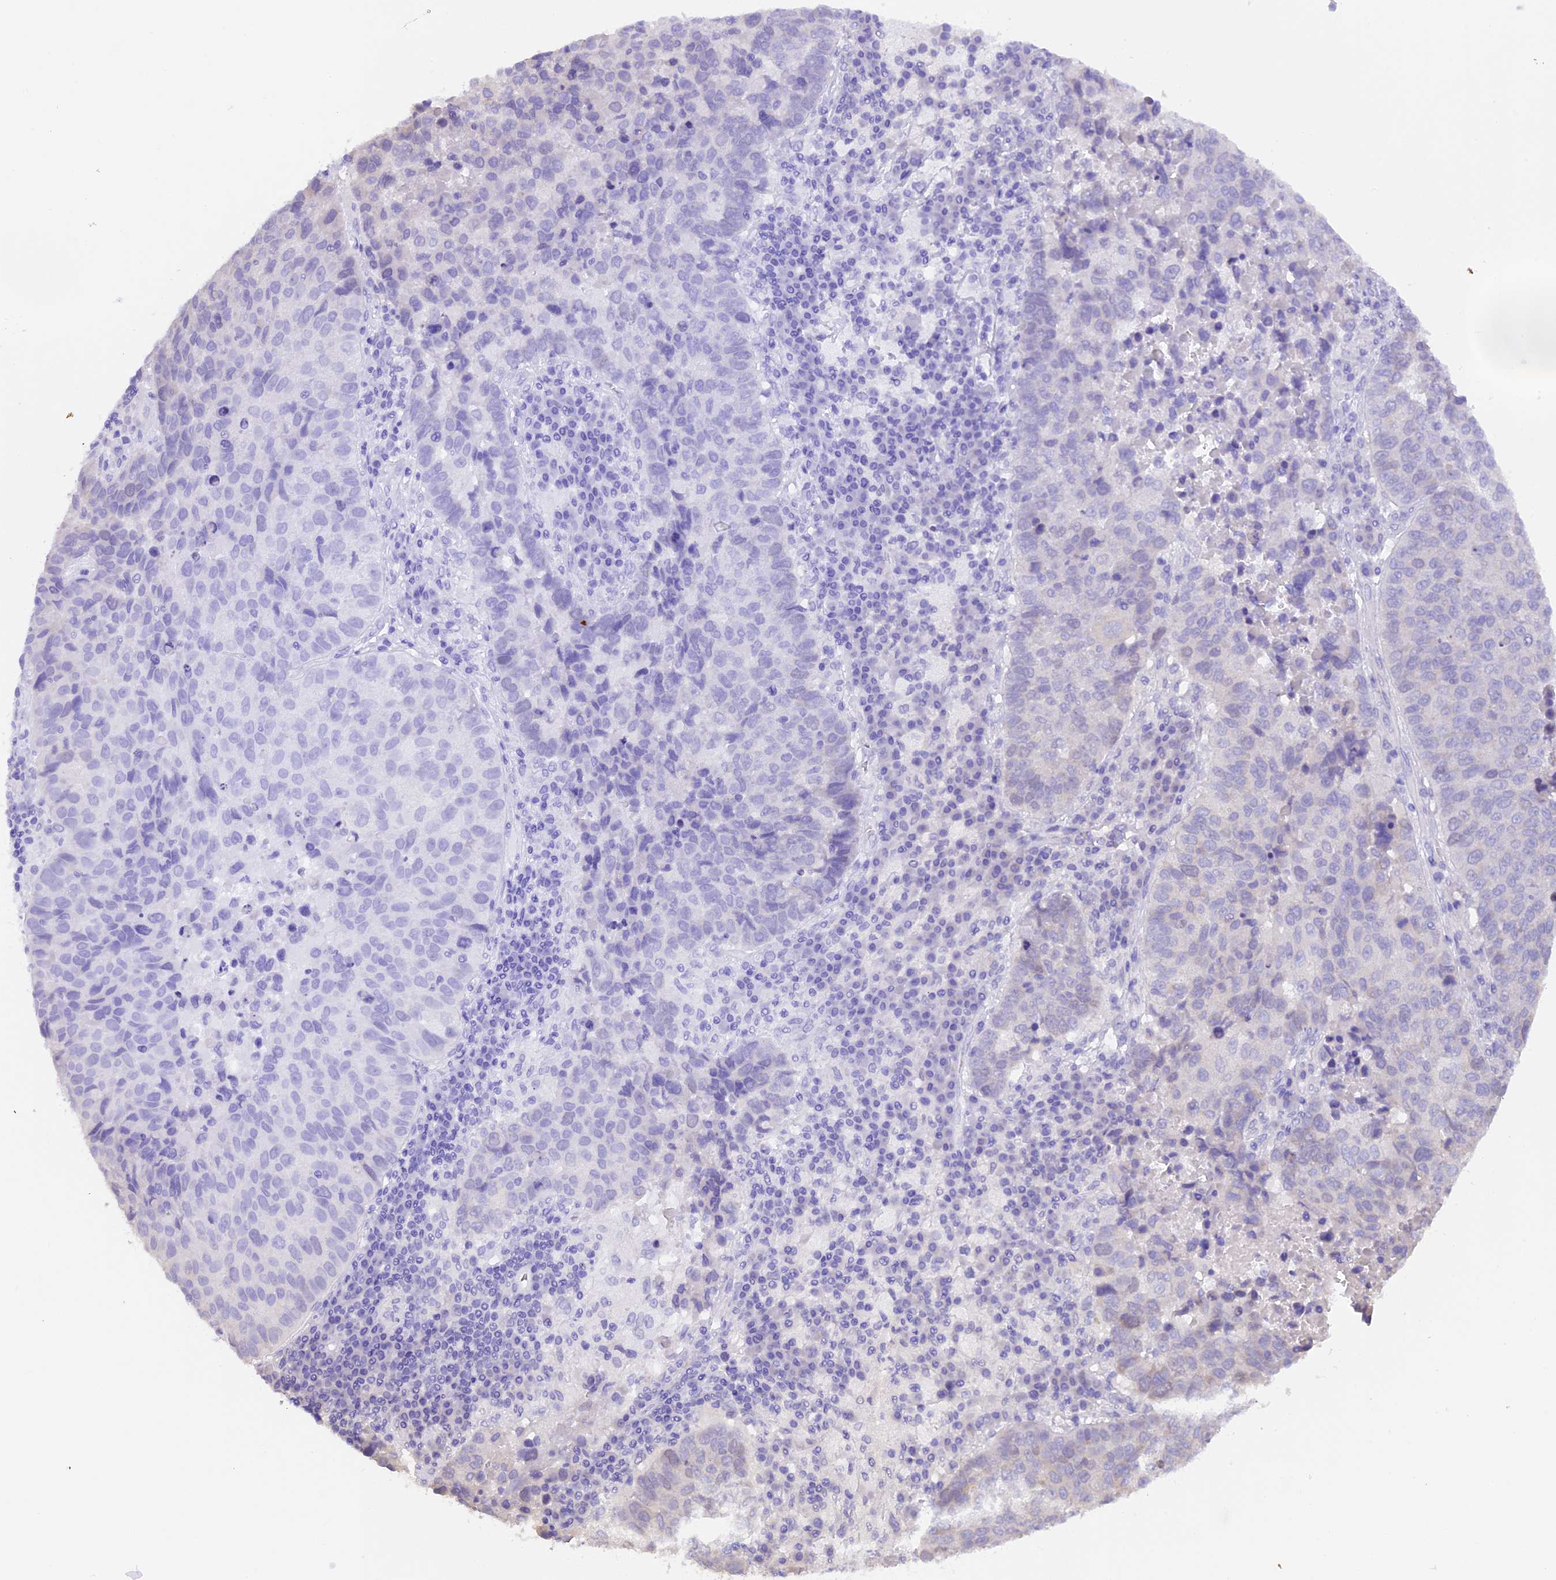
{"staining": {"intensity": "negative", "quantity": "none", "location": "none"}, "tissue": "lung cancer", "cell_type": "Tumor cells", "image_type": "cancer", "snomed": [{"axis": "morphology", "description": "Squamous cell carcinoma, NOS"}, {"axis": "topography", "description": "Lung"}], "caption": "Lung cancer (squamous cell carcinoma) stained for a protein using immunohistochemistry shows no expression tumor cells.", "gene": "PKIA", "patient": {"sex": "male", "age": 73}}